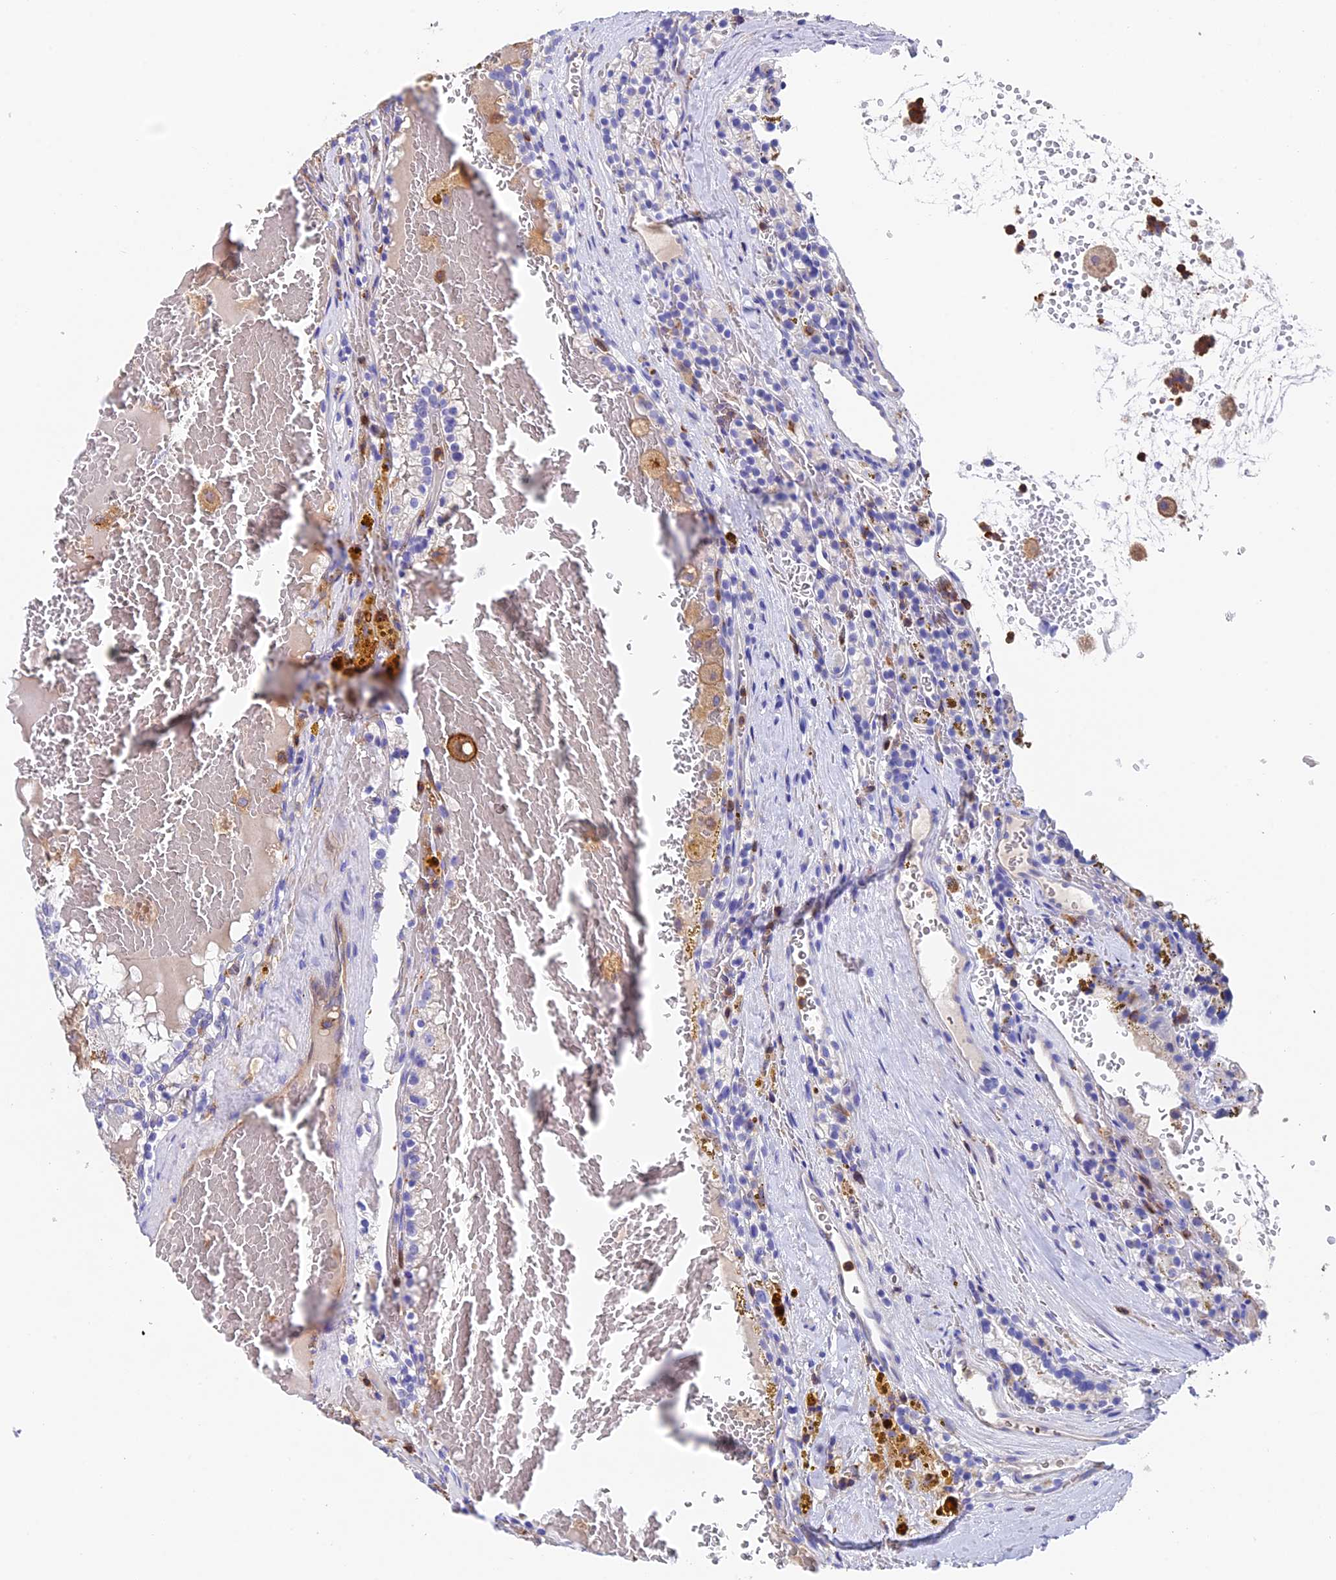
{"staining": {"intensity": "negative", "quantity": "none", "location": "none"}, "tissue": "renal cancer", "cell_type": "Tumor cells", "image_type": "cancer", "snomed": [{"axis": "morphology", "description": "Adenocarcinoma, NOS"}, {"axis": "topography", "description": "Kidney"}], "caption": "Human adenocarcinoma (renal) stained for a protein using IHC reveals no staining in tumor cells.", "gene": "ADAT1", "patient": {"sex": "female", "age": 56}}